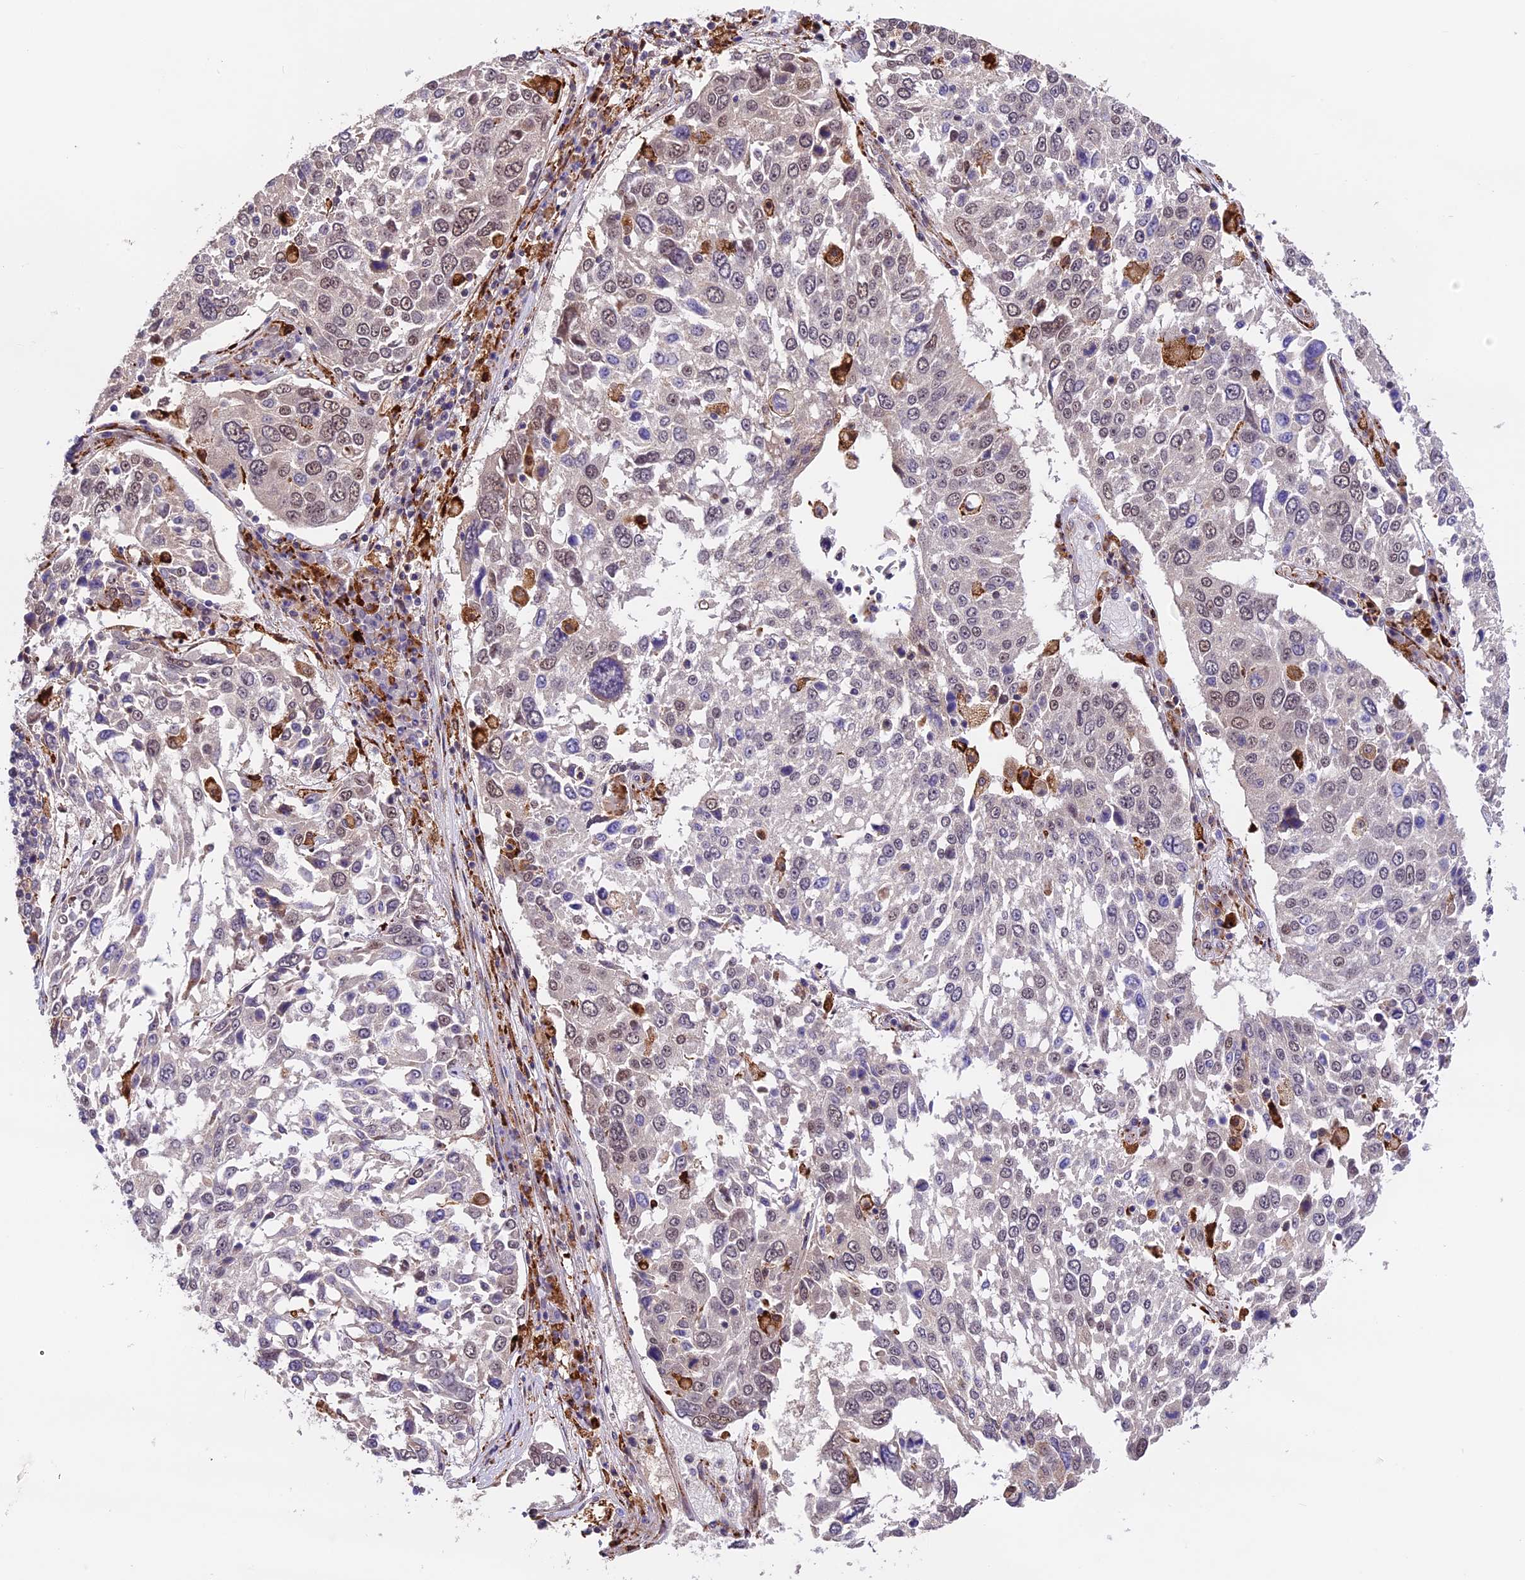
{"staining": {"intensity": "moderate", "quantity": "<25%", "location": "nuclear"}, "tissue": "lung cancer", "cell_type": "Tumor cells", "image_type": "cancer", "snomed": [{"axis": "morphology", "description": "Squamous cell carcinoma, NOS"}, {"axis": "topography", "description": "Lung"}], "caption": "An image of squamous cell carcinoma (lung) stained for a protein exhibits moderate nuclear brown staining in tumor cells. The staining was performed using DAB to visualize the protein expression in brown, while the nuclei were stained in blue with hematoxylin (Magnification: 20x).", "gene": "FBXO45", "patient": {"sex": "male", "age": 65}}